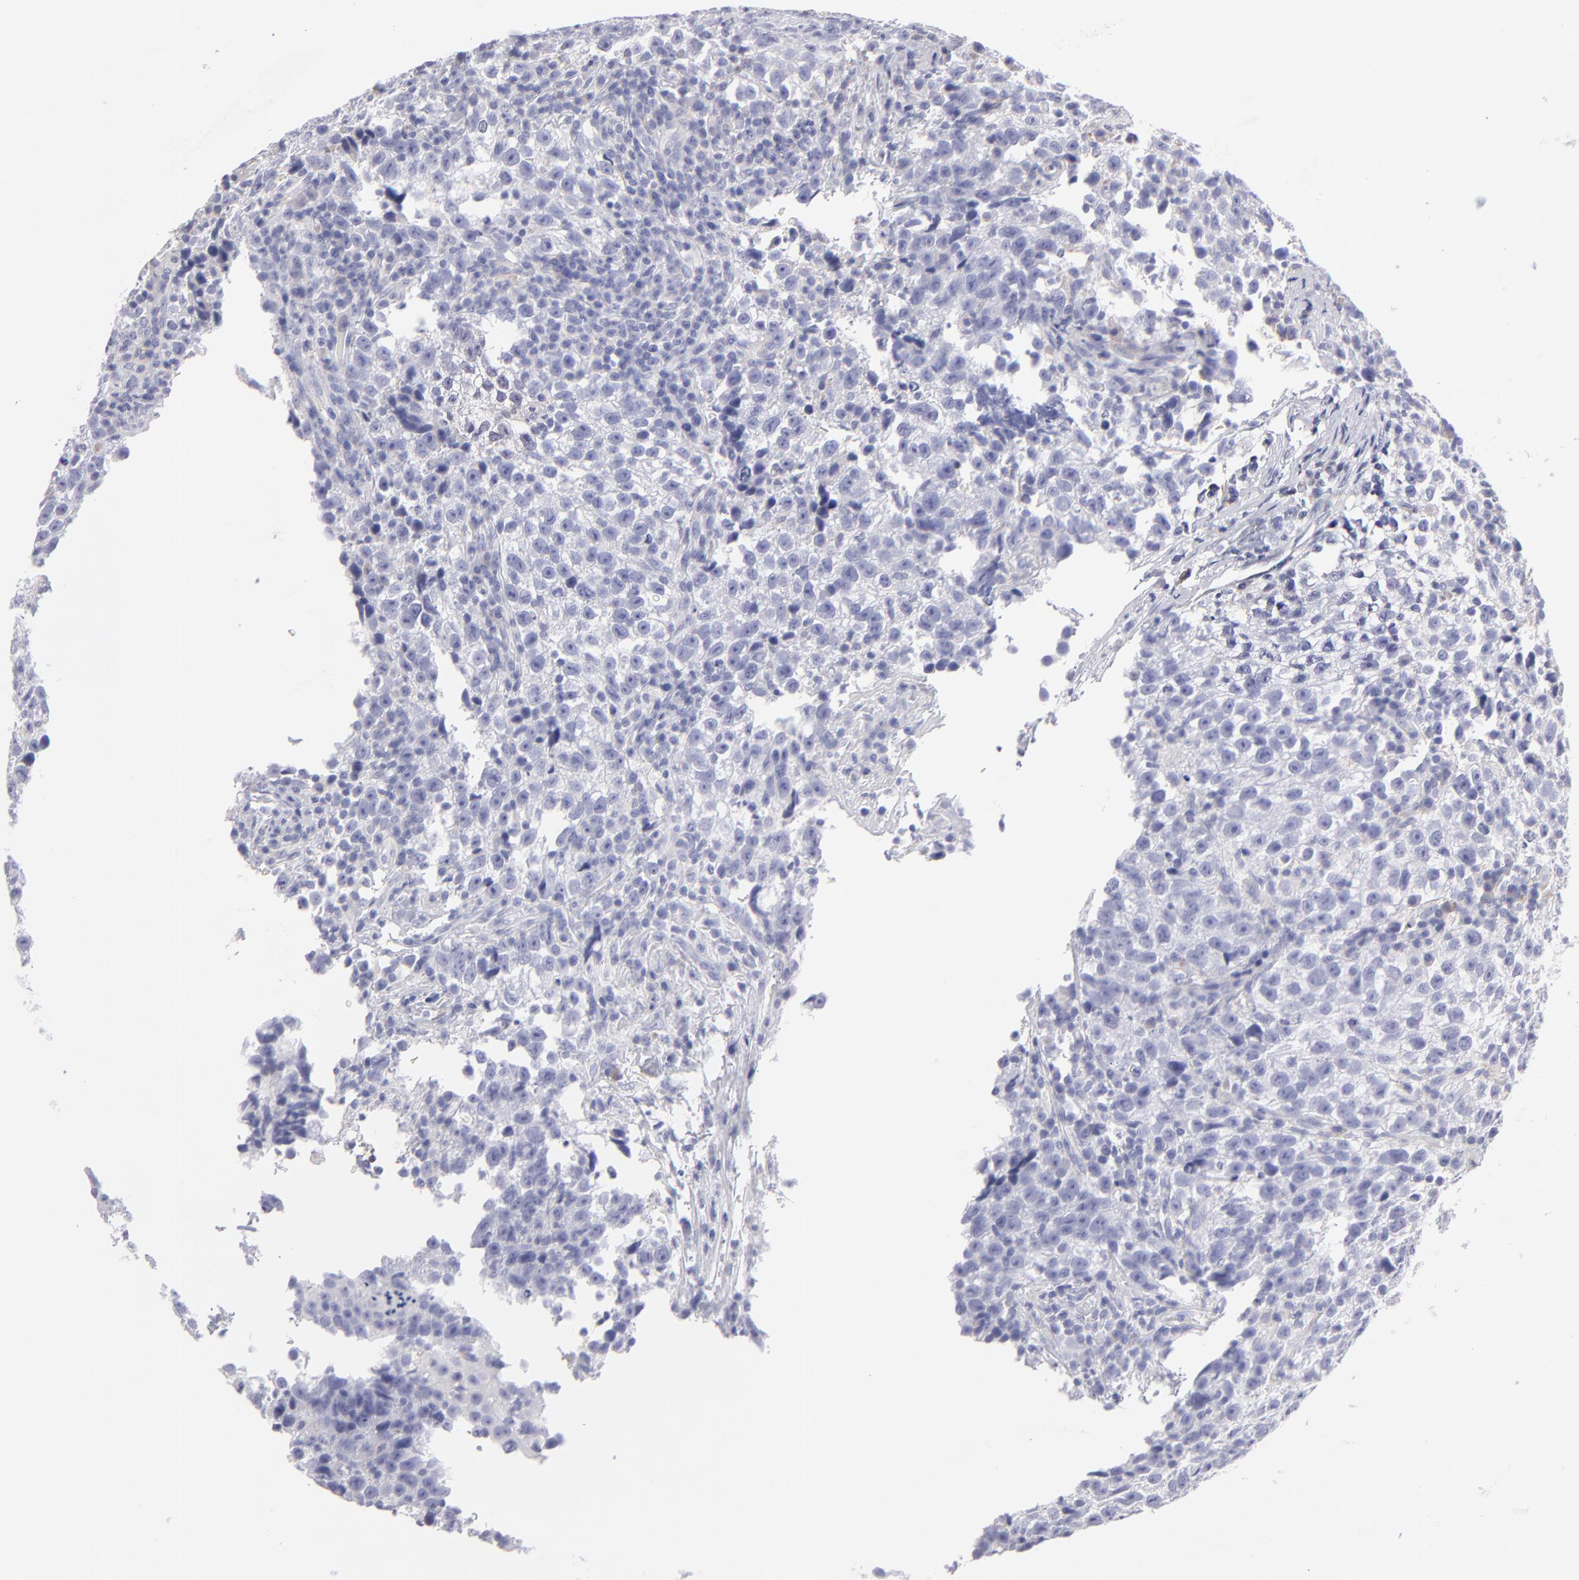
{"staining": {"intensity": "negative", "quantity": "none", "location": "none"}, "tissue": "testis cancer", "cell_type": "Tumor cells", "image_type": "cancer", "snomed": [{"axis": "morphology", "description": "Seminoma, NOS"}, {"axis": "topography", "description": "Testis"}], "caption": "Immunohistochemistry (IHC) micrograph of seminoma (testis) stained for a protein (brown), which demonstrates no expression in tumor cells.", "gene": "CALR", "patient": {"sex": "male", "age": 38}}